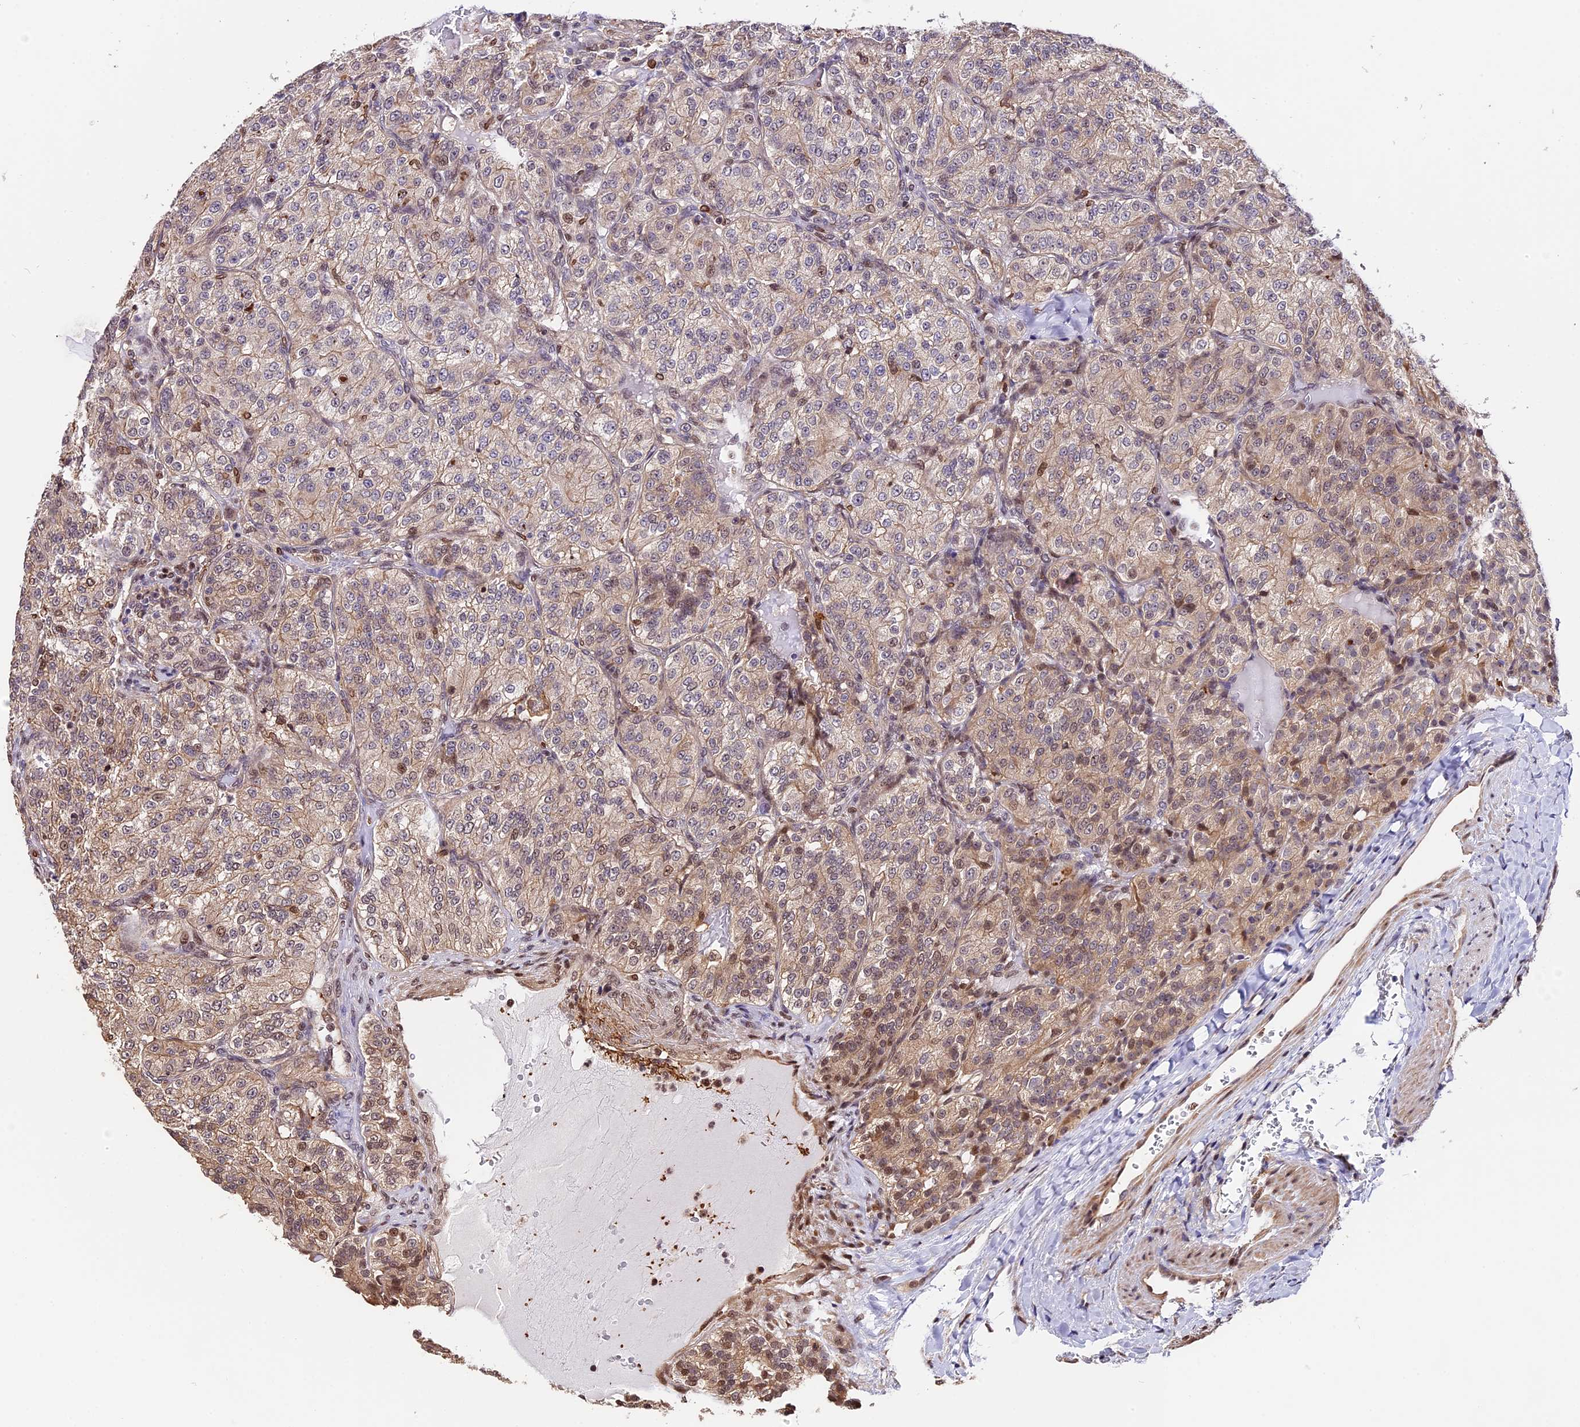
{"staining": {"intensity": "moderate", "quantity": "<25%", "location": "nuclear"}, "tissue": "renal cancer", "cell_type": "Tumor cells", "image_type": "cancer", "snomed": [{"axis": "morphology", "description": "Adenocarcinoma, NOS"}, {"axis": "topography", "description": "Kidney"}], "caption": "Renal adenocarcinoma was stained to show a protein in brown. There is low levels of moderate nuclear expression in about <25% of tumor cells.", "gene": "HERPUD1", "patient": {"sex": "female", "age": 63}}